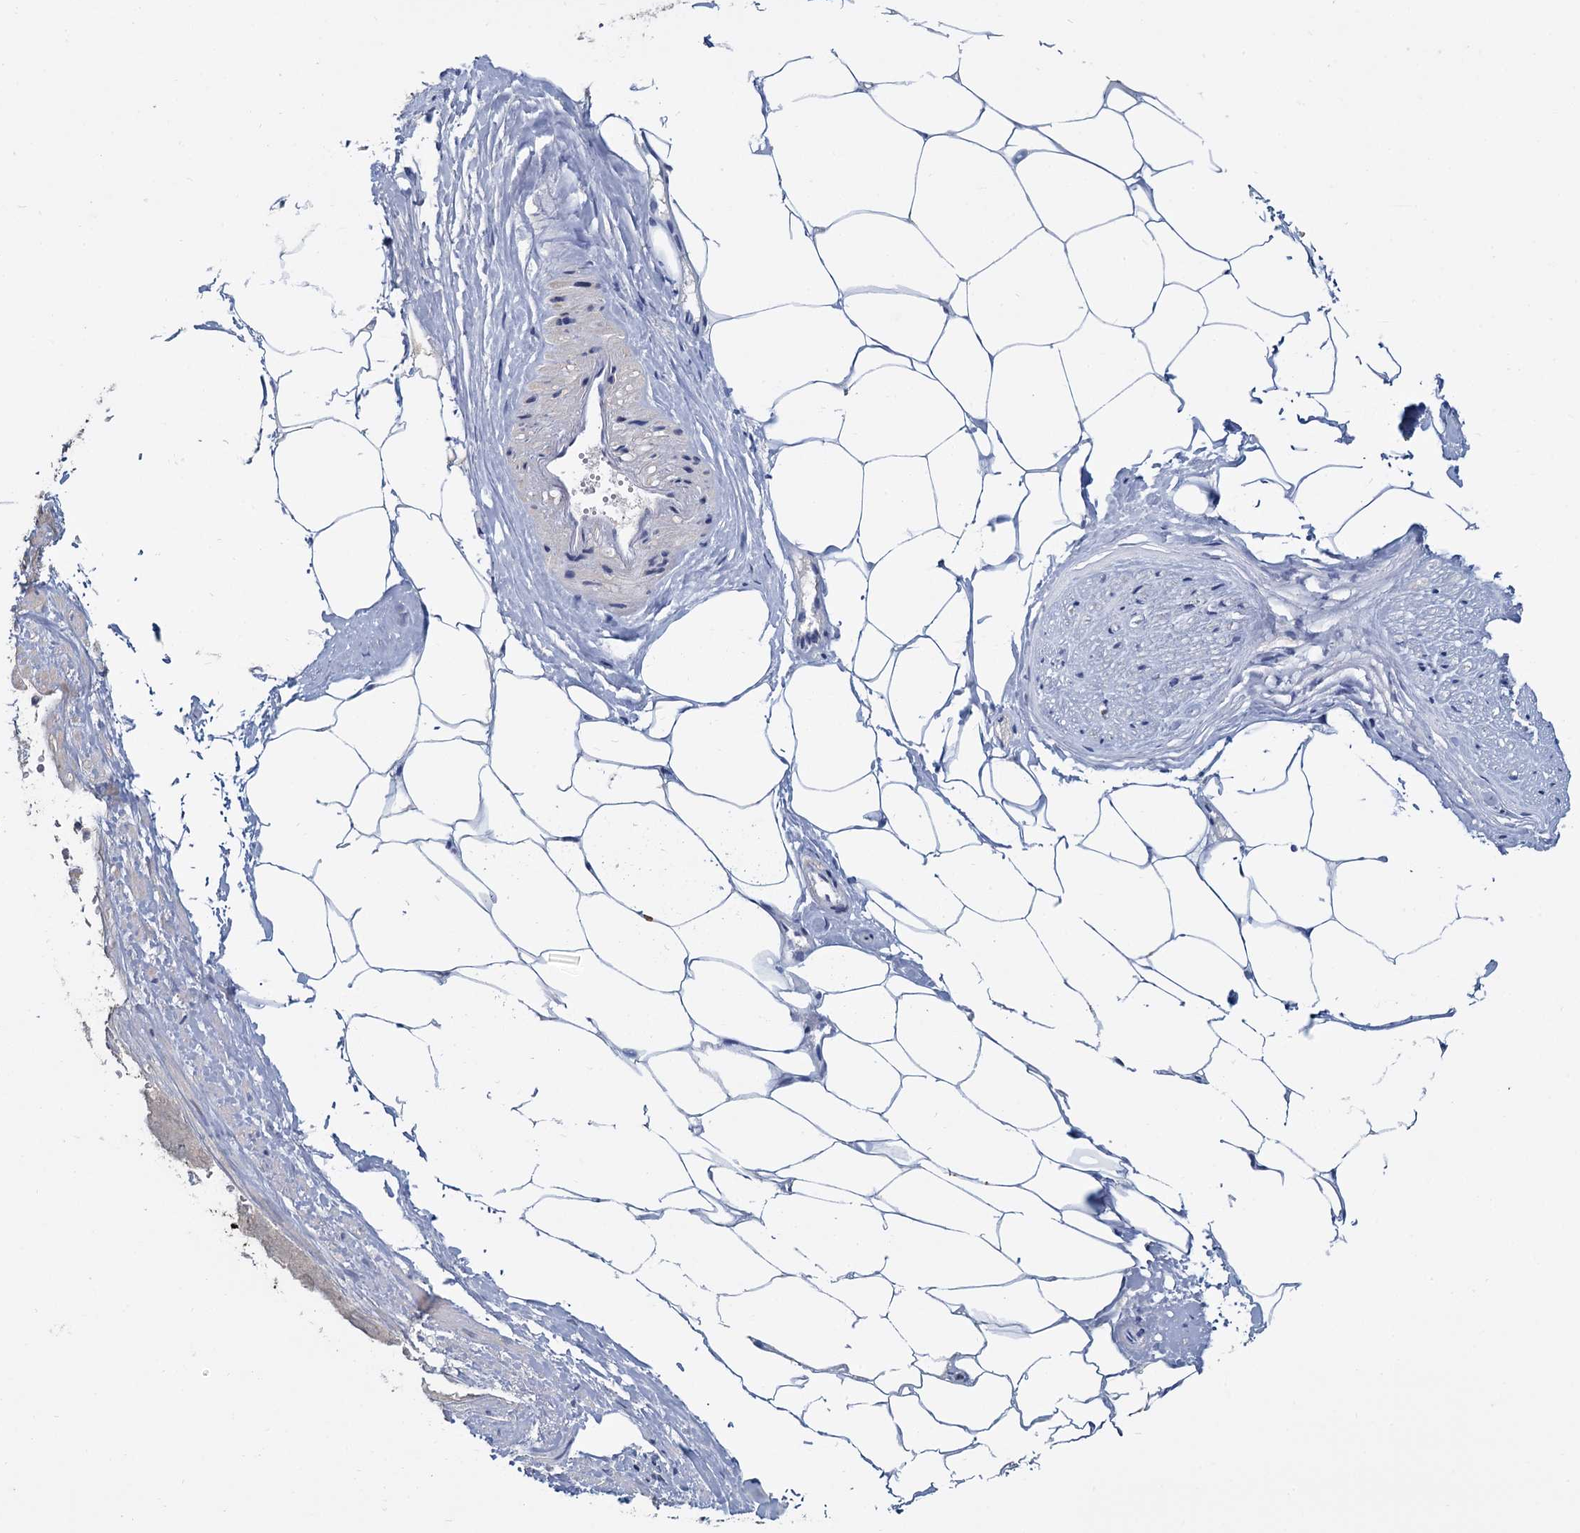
{"staining": {"intensity": "negative", "quantity": "none", "location": "none"}, "tissue": "adipose tissue", "cell_type": "Adipocytes", "image_type": "normal", "snomed": [{"axis": "morphology", "description": "Normal tissue, NOS"}, {"axis": "morphology", "description": "Adenocarcinoma, Low grade"}, {"axis": "topography", "description": "Prostate"}, {"axis": "topography", "description": "Peripheral nerve tissue"}], "caption": "High magnification brightfield microscopy of benign adipose tissue stained with DAB (brown) and counterstained with hematoxylin (blue): adipocytes show no significant positivity.", "gene": "ACSM3", "patient": {"sex": "male", "age": 63}}